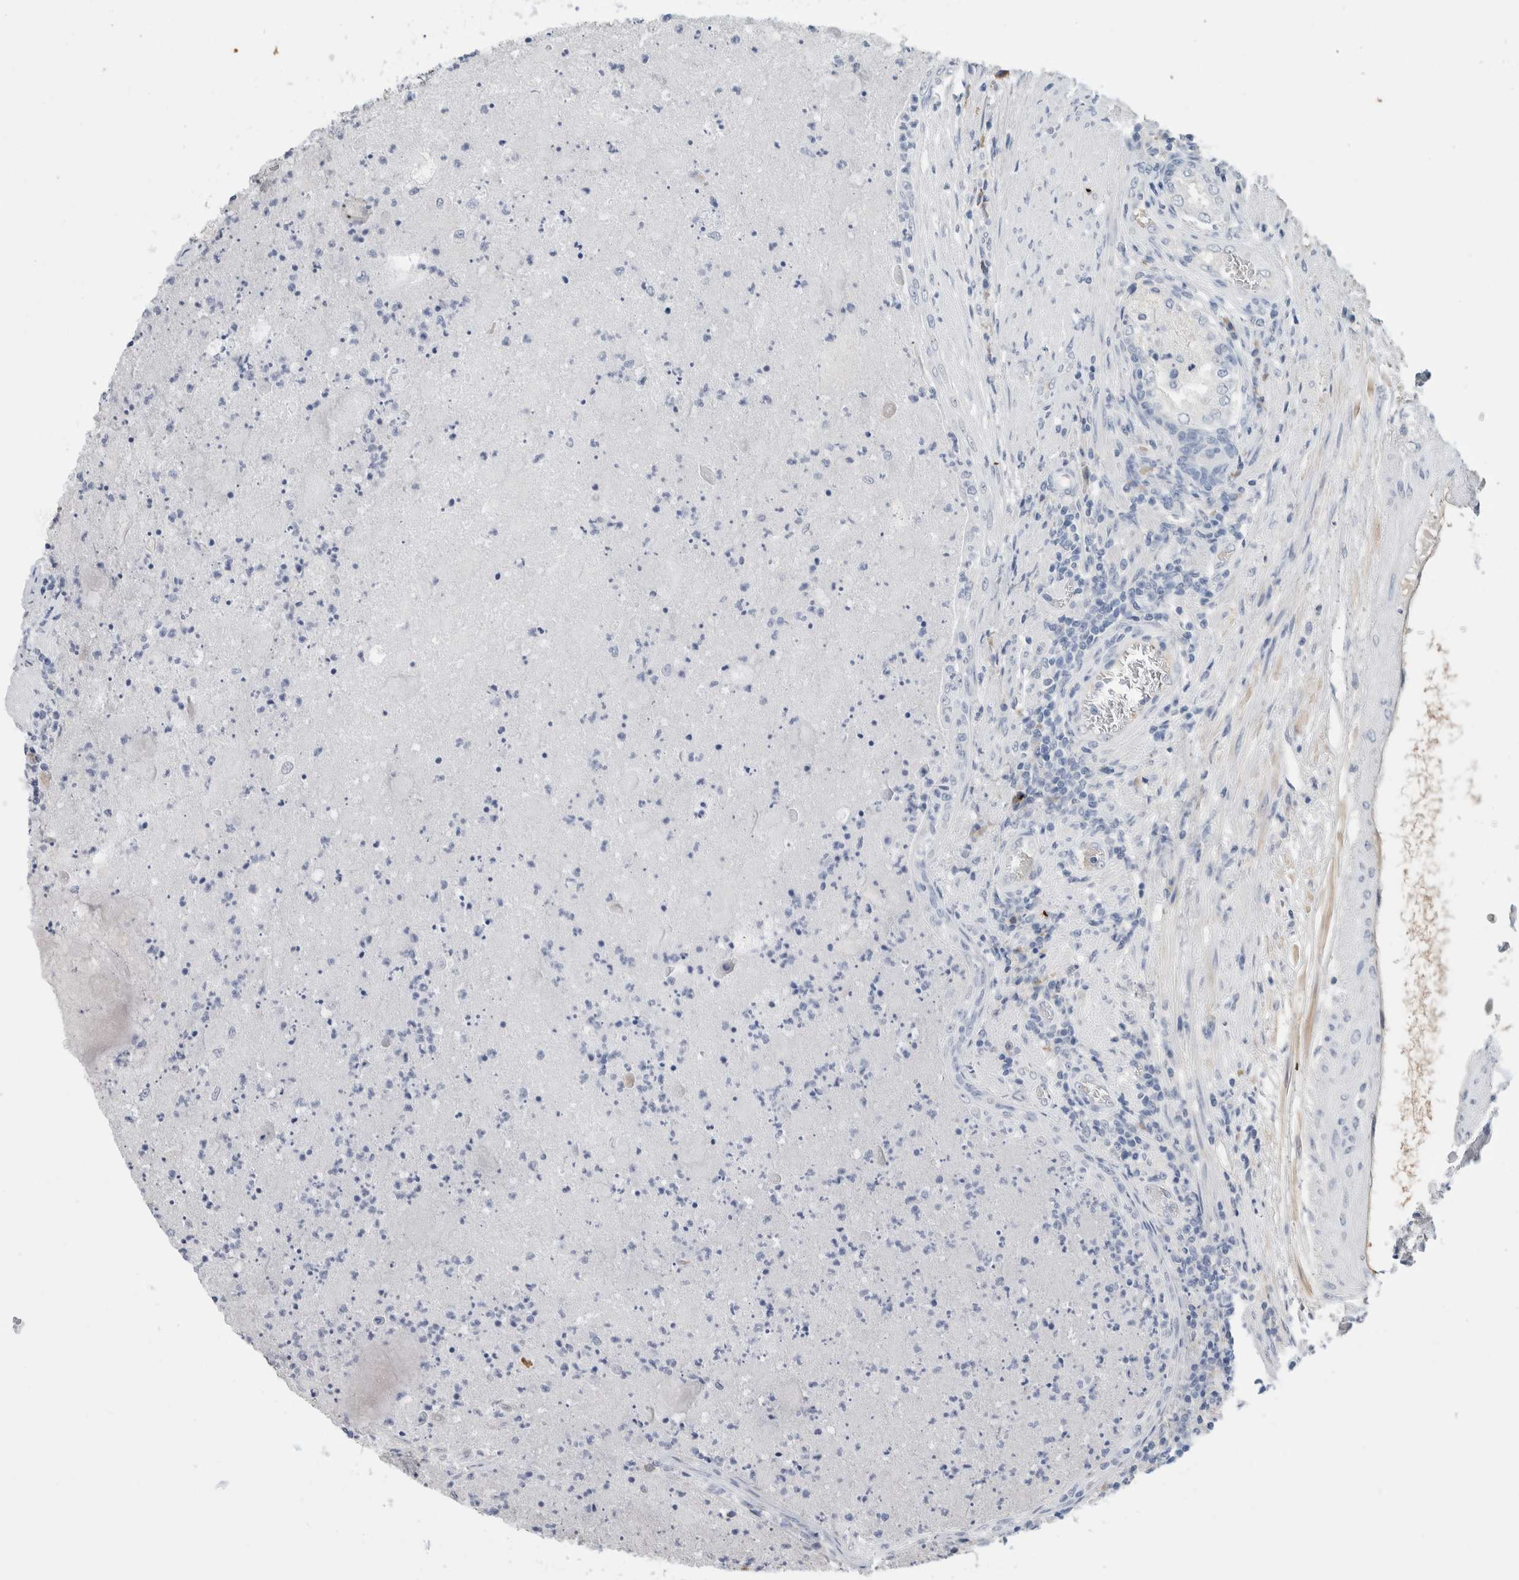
{"staining": {"intensity": "negative", "quantity": "none", "location": "none"}, "tissue": "prostate", "cell_type": "Glandular cells", "image_type": "normal", "snomed": [{"axis": "morphology", "description": "Normal tissue, NOS"}, {"axis": "topography", "description": "Prostate"}], "caption": "The image displays no staining of glandular cells in benign prostate. Brightfield microscopy of immunohistochemistry (IHC) stained with DAB (3,3'-diaminobenzidine) (brown) and hematoxylin (blue), captured at high magnification.", "gene": "SCGB1A1", "patient": {"sex": "male", "age": 76}}